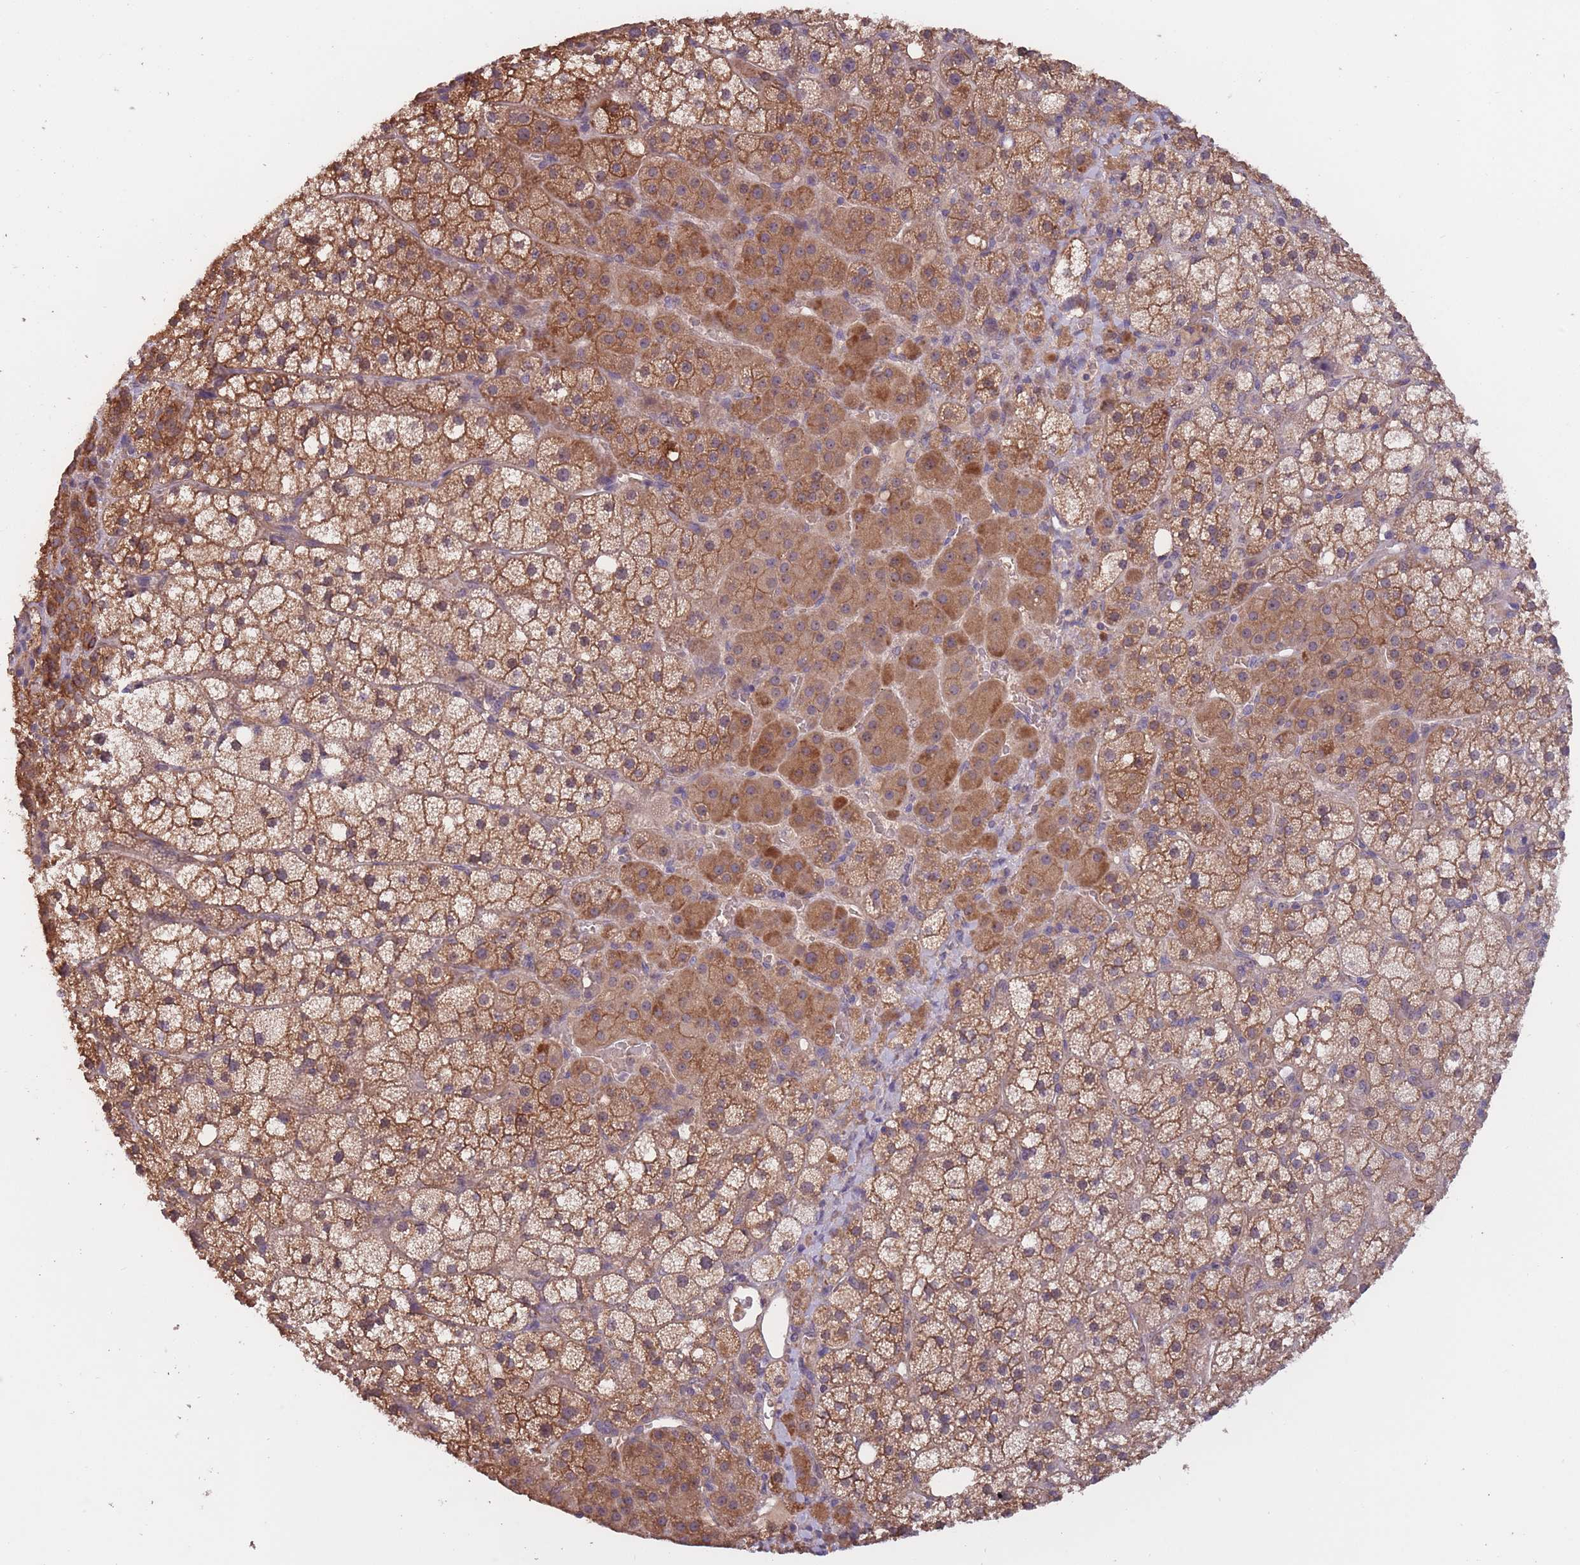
{"staining": {"intensity": "moderate", "quantity": ">75%", "location": "cytoplasmic/membranous"}, "tissue": "adrenal gland", "cell_type": "Glandular cells", "image_type": "normal", "snomed": [{"axis": "morphology", "description": "Normal tissue, NOS"}, {"axis": "topography", "description": "Adrenal gland"}], "caption": "The histopathology image exhibits immunohistochemical staining of benign adrenal gland. There is moderate cytoplasmic/membranous staining is present in about >75% of glandular cells. Immunohistochemistry stains the protein of interest in brown and the nuclei are stained blue.", "gene": "KIAA1755", "patient": {"sex": "male", "age": 53}}